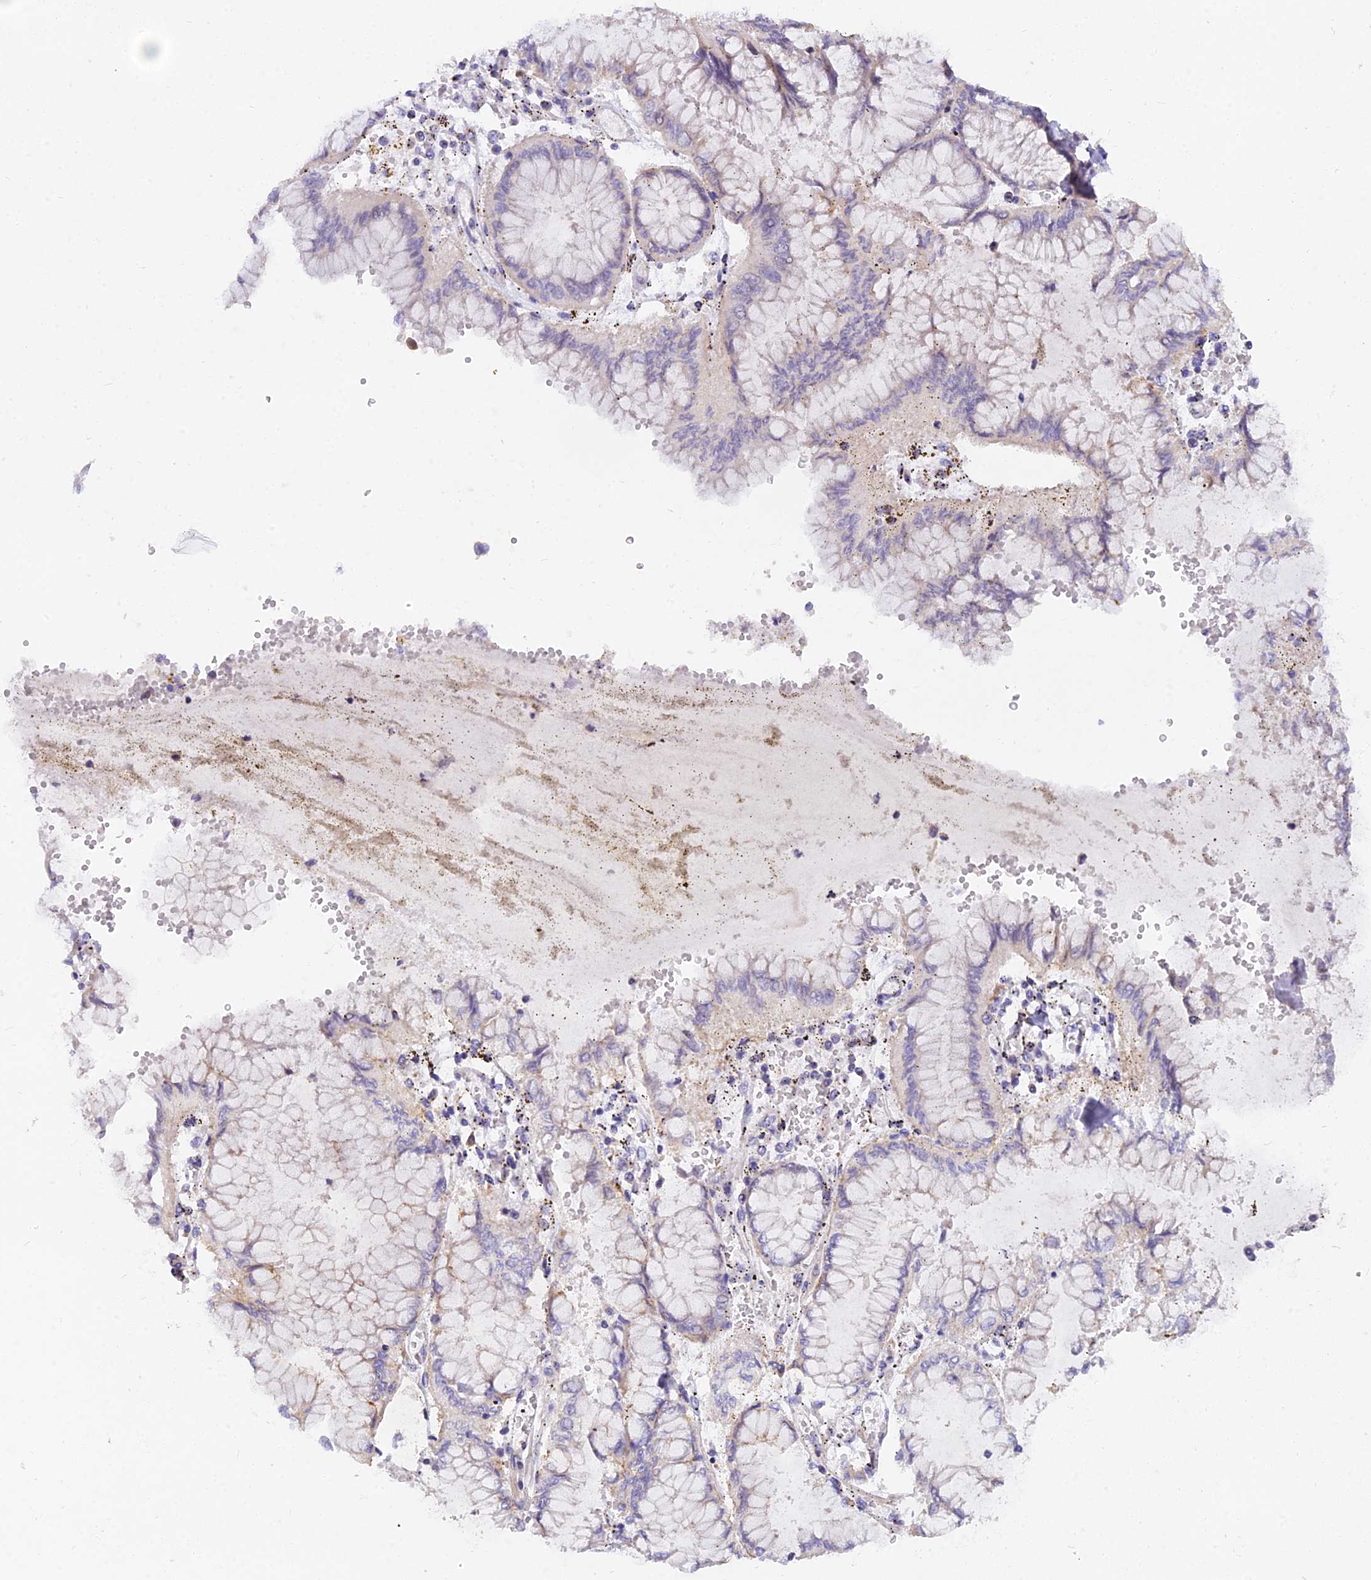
{"staining": {"intensity": "weak", "quantity": "<25%", "location": "cytoplasmic/membranous"}, "tissue": "stomach cancer", "cell_type": "Tumor cells", "image_type": "cancer", "snomed": [{"axis": "morphology", "description": "Adenocarcinoma, NOS"}, {"axis": "topography", "description": "Stomach"}], "caption": "Immunohistochemical staining of adenocarcinoma (stomach) reveals no significant positivity in tumor cells.", "gene": "MVB12A", "patient": {"sex": "male", "age": 76}}